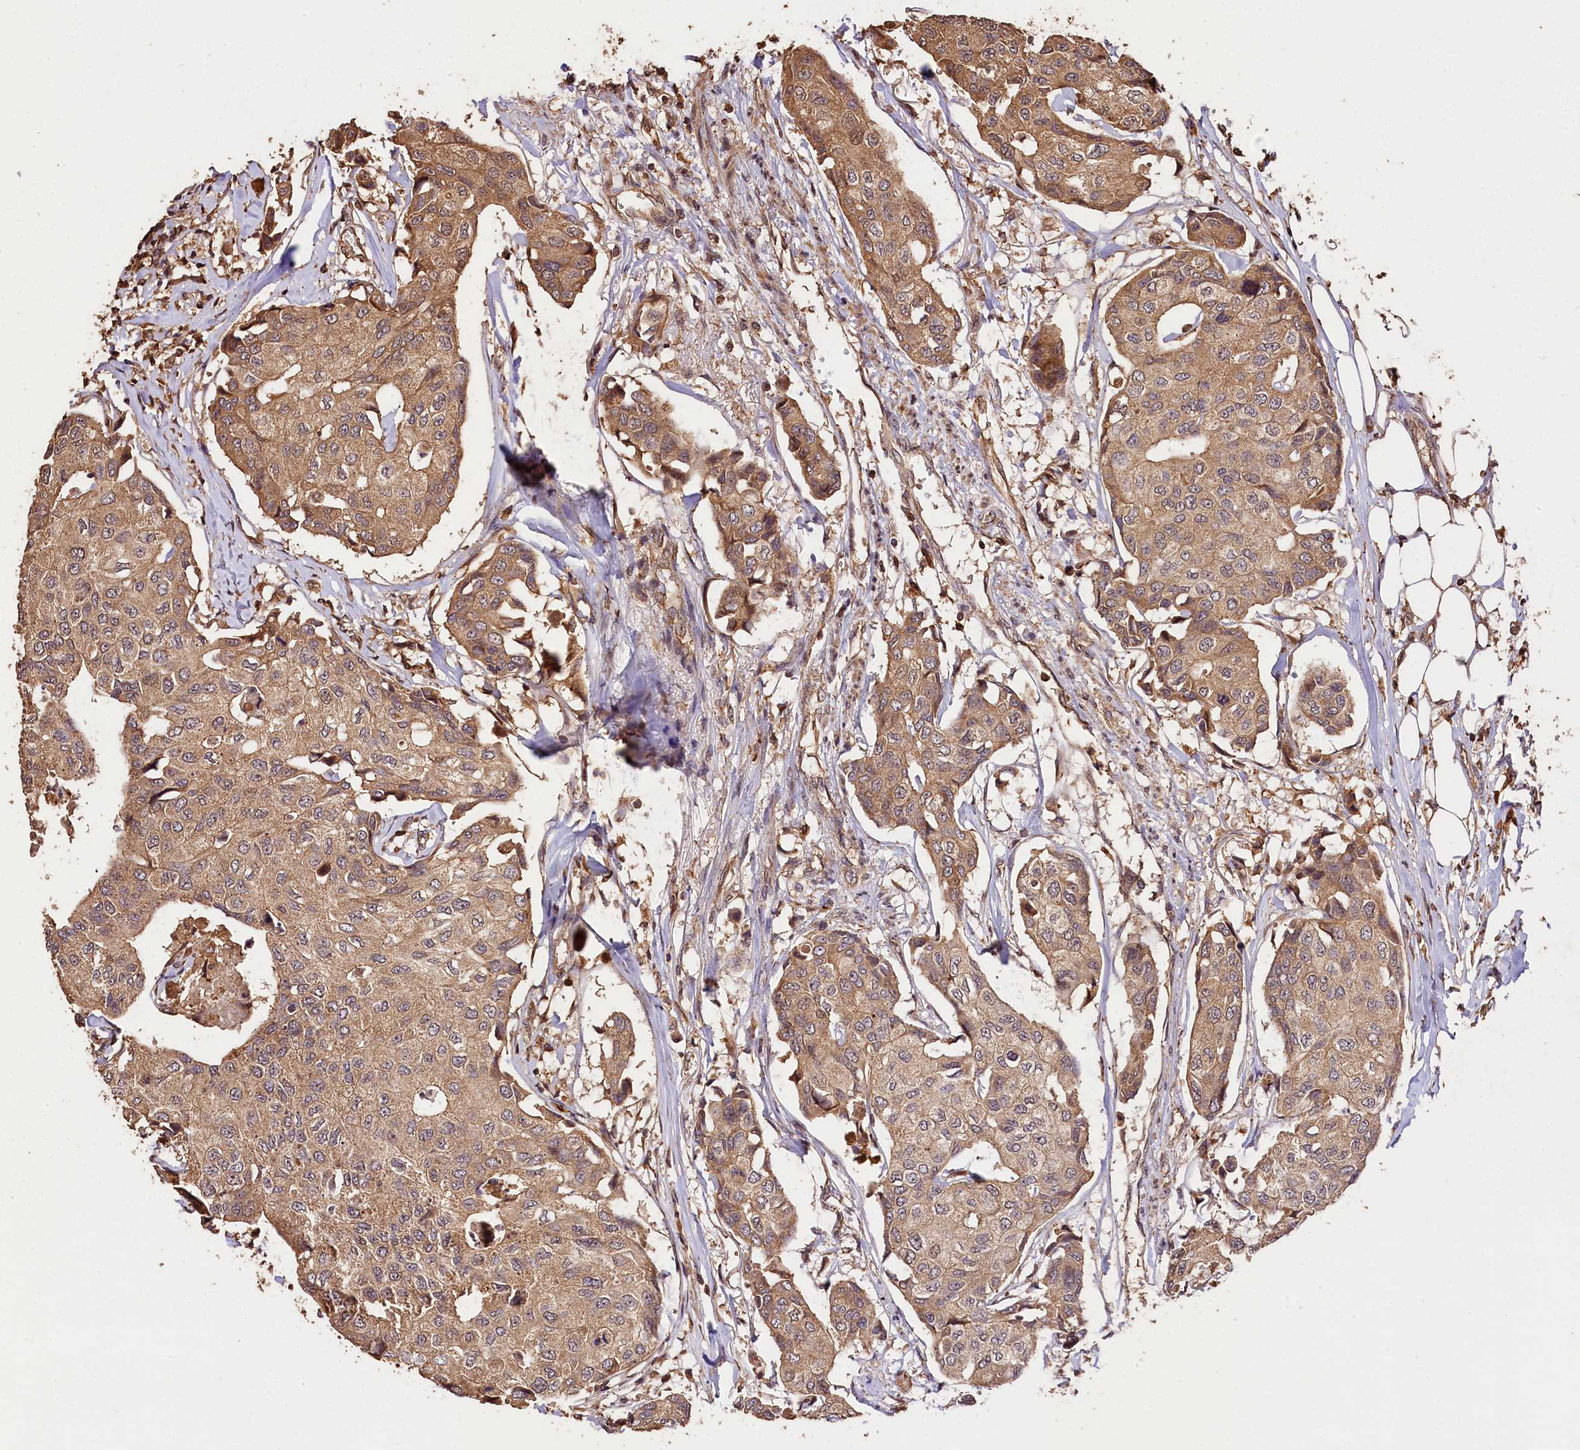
{"staining": {"intensity": "moderate", "quantity": ">75%", "location": "cytoplasmic/membranous"}, "tissue": "breast cancer", "cell_type": "Tumor cells", "image_type": "cancer", "snomed": [{"axis": "morphology", "description": "Duct carcinoma"}, {"axis": "topography", "description": "Breast"}], "caption": "Breast cancer (invasive ductal carcinoma) stained with a brown dye exhibits moderate cytoplasmic/membranous positive staining in approximately >75% of tumor cells.", "gene": "KPTN", "patient": {"sex": "female", "age": 80}}